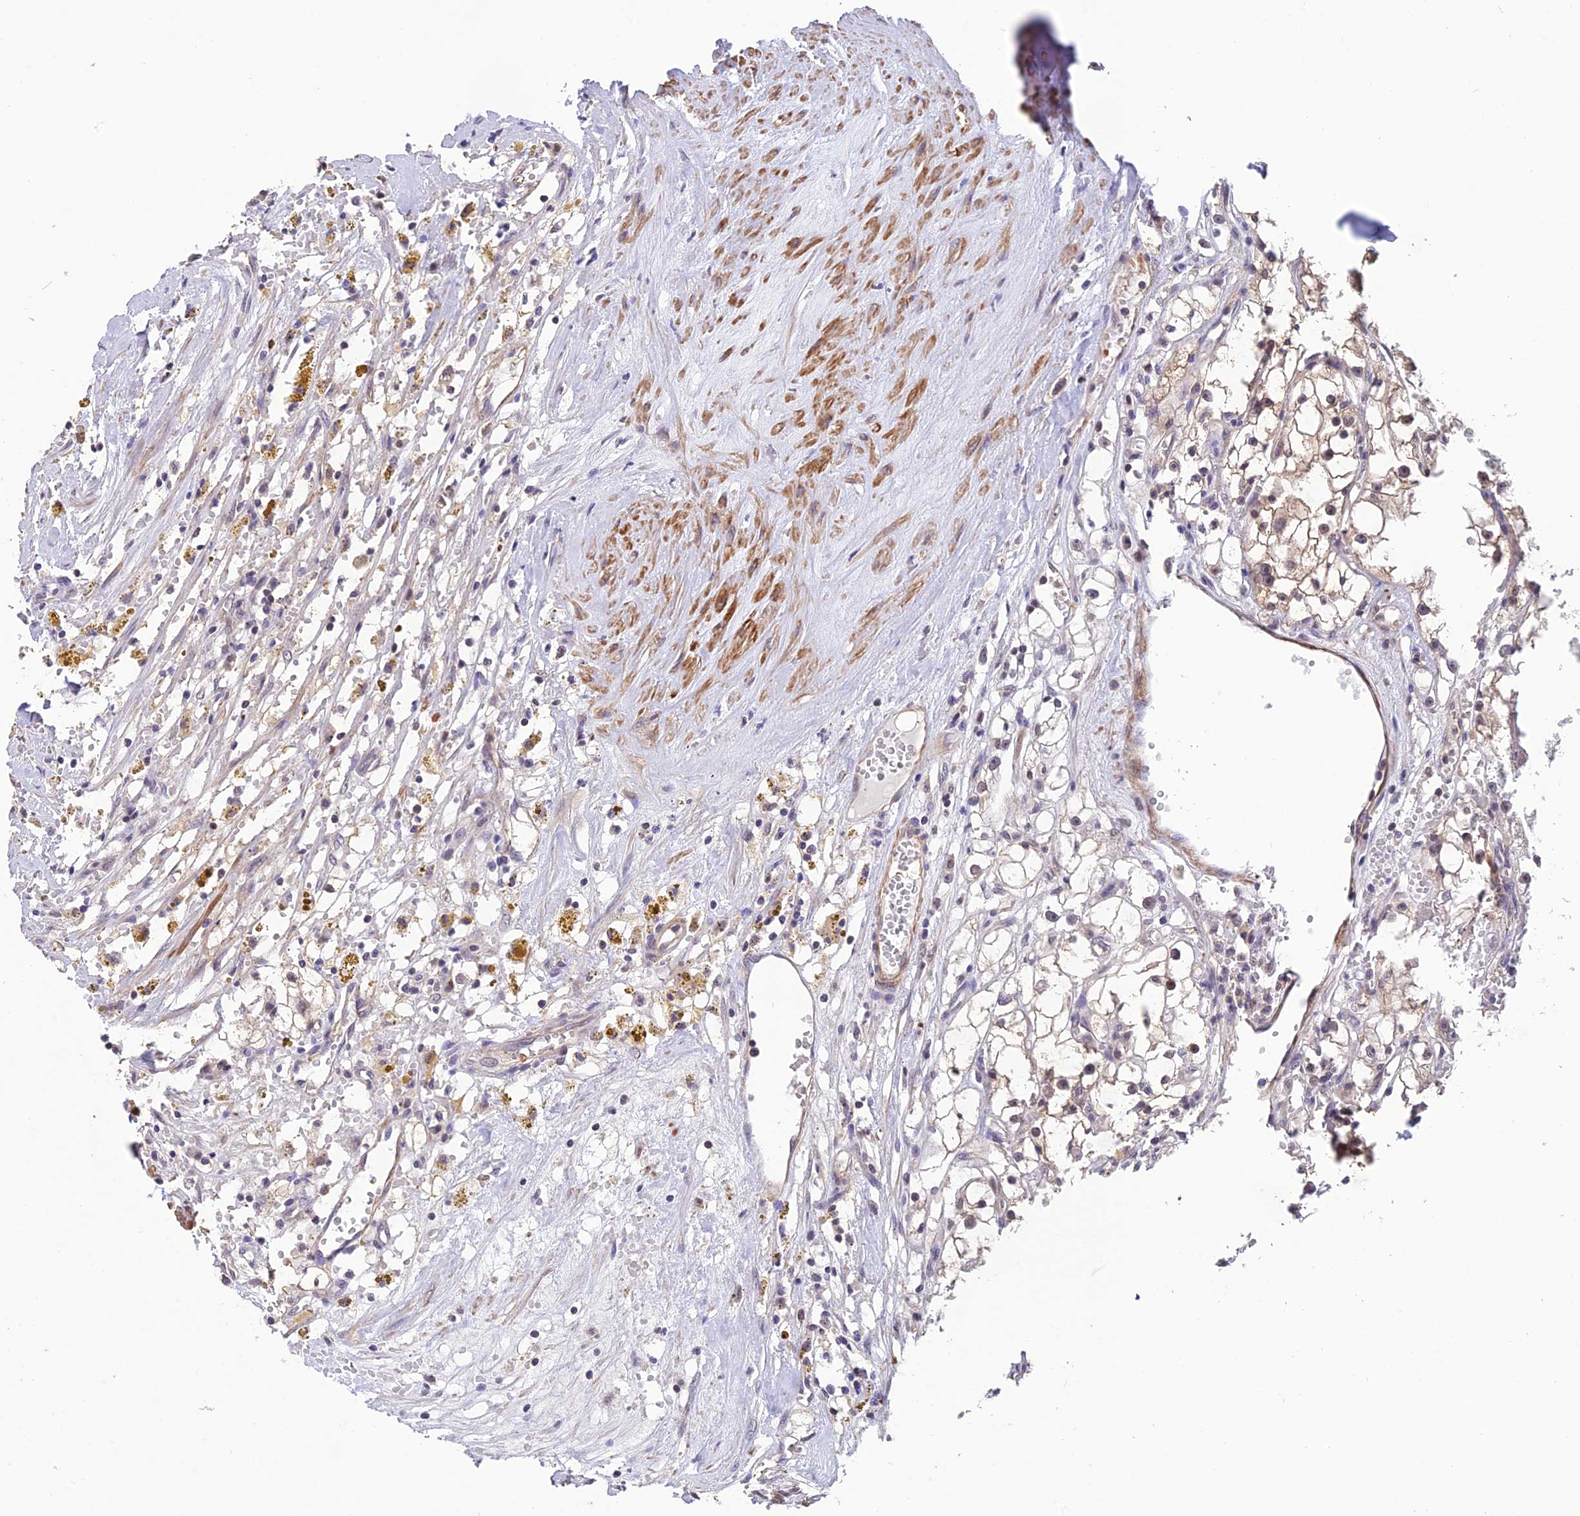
{"staining": {"intensity": "weak", "quantity": "<25%", "location": "cytoplasmic/membranous"}, "tissue": "renal cancer", "cell_type": "Tumor cells", "image_type": "cancer", "snomed": [{"axis": "morphology", "description": "Adenocarcinoma, NOS"}, {"axis": "topography", "description": "Kidney"}], "caption": "Tumor cells show no significant protein expression in renal cancer (adenocarcinoma). (Brightfield microscopy of DAB (3,3'-diaminobenzidine) immunohistochemistry (IHC) at high magnification).", "gene": "PSMB3", "patient": {"sex": "male", "age": 56}}